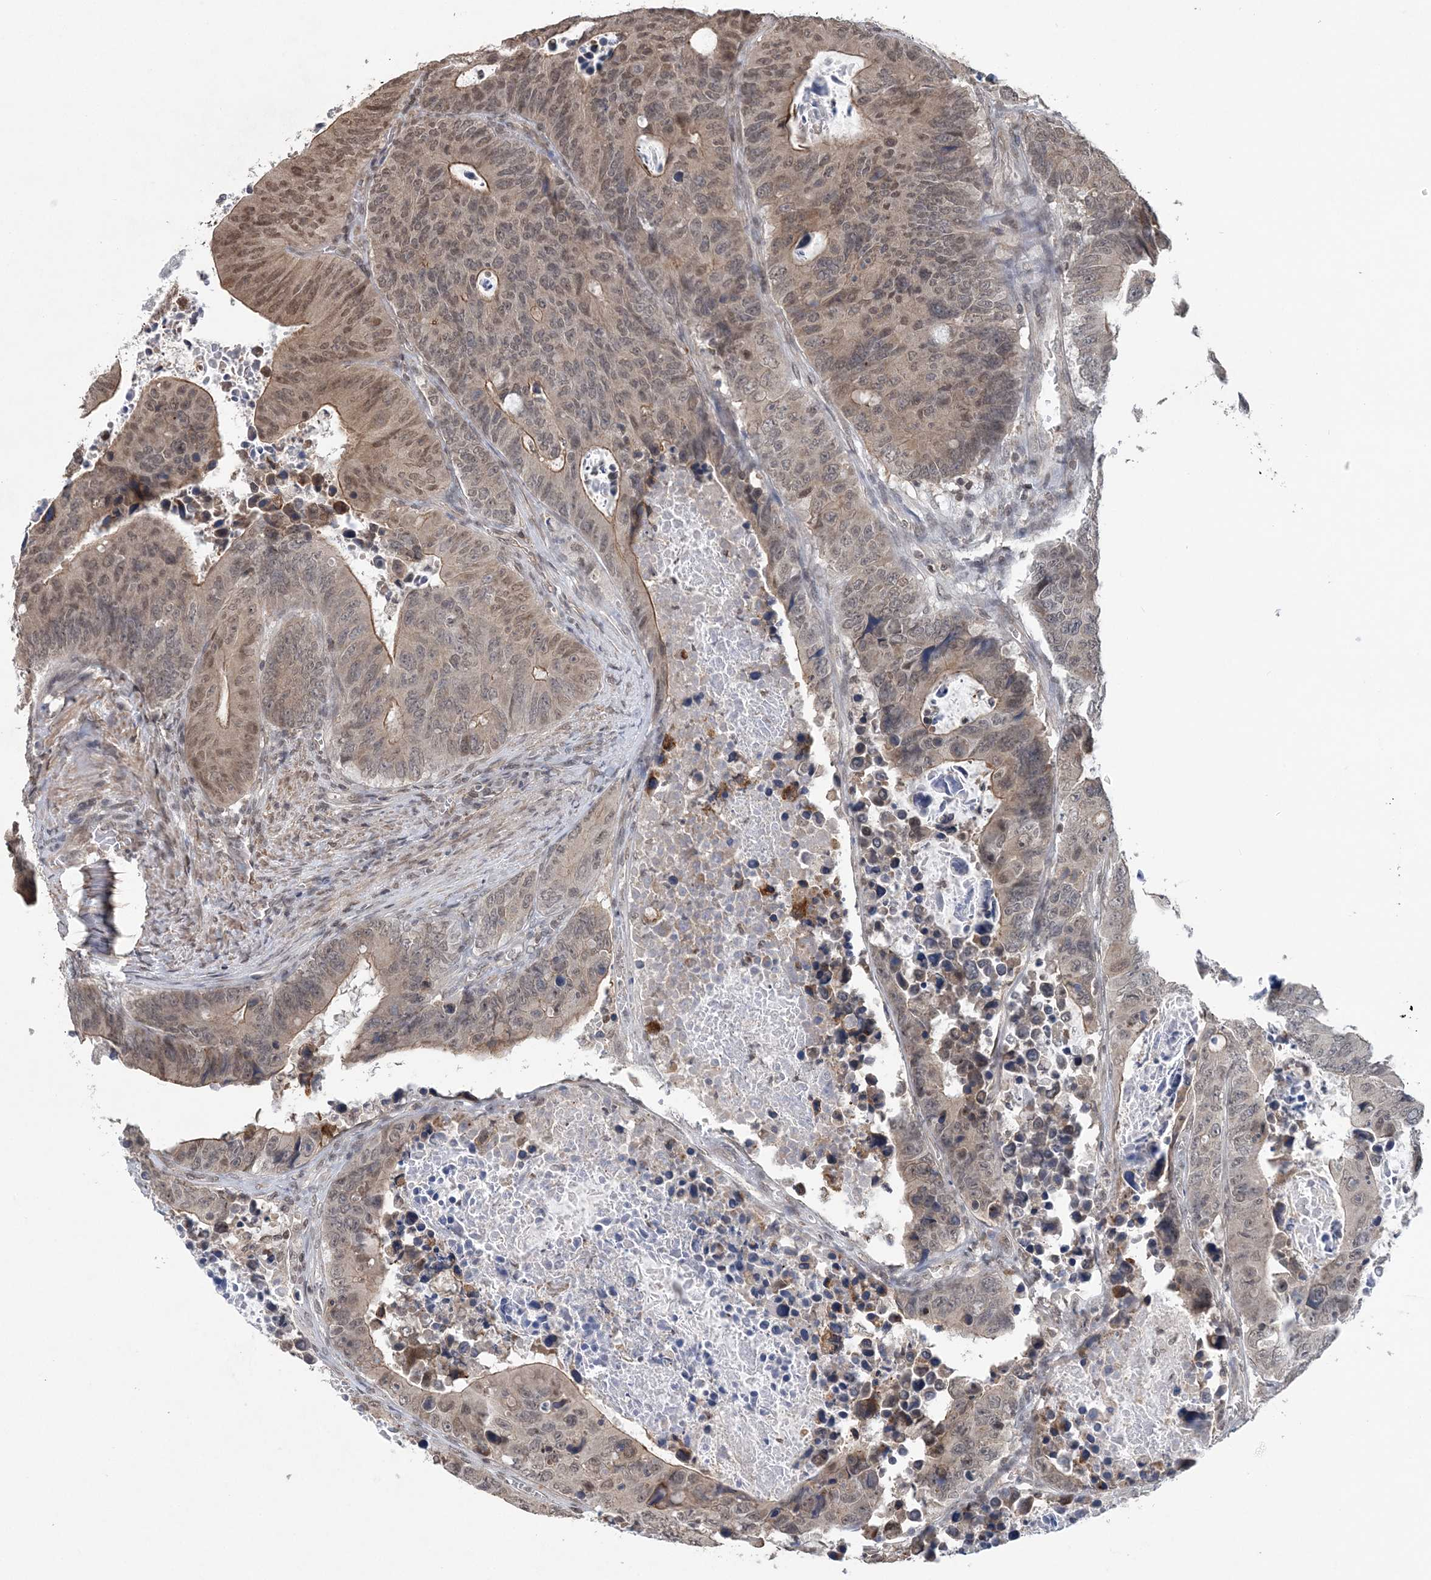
{"staining": {"intensity": "moderate", "quantity": "25%-75%", "location": "nuclear"}, "tissue": "colorectal cancer", "cell_type": "Tumor cells", "image_type": "cancer", "snomed": [{"axis": "morphology", "description": "Adenocarcinoma, NOS"}, {"axis": "topography", "description": "Colon"}], "caption": "Adenocarcinoma (colorectal) stained with a protein marker displays moderate staining in tumor cells.", "gene": "CCDC152", "patient": {"sex": "male", "age": 87}}